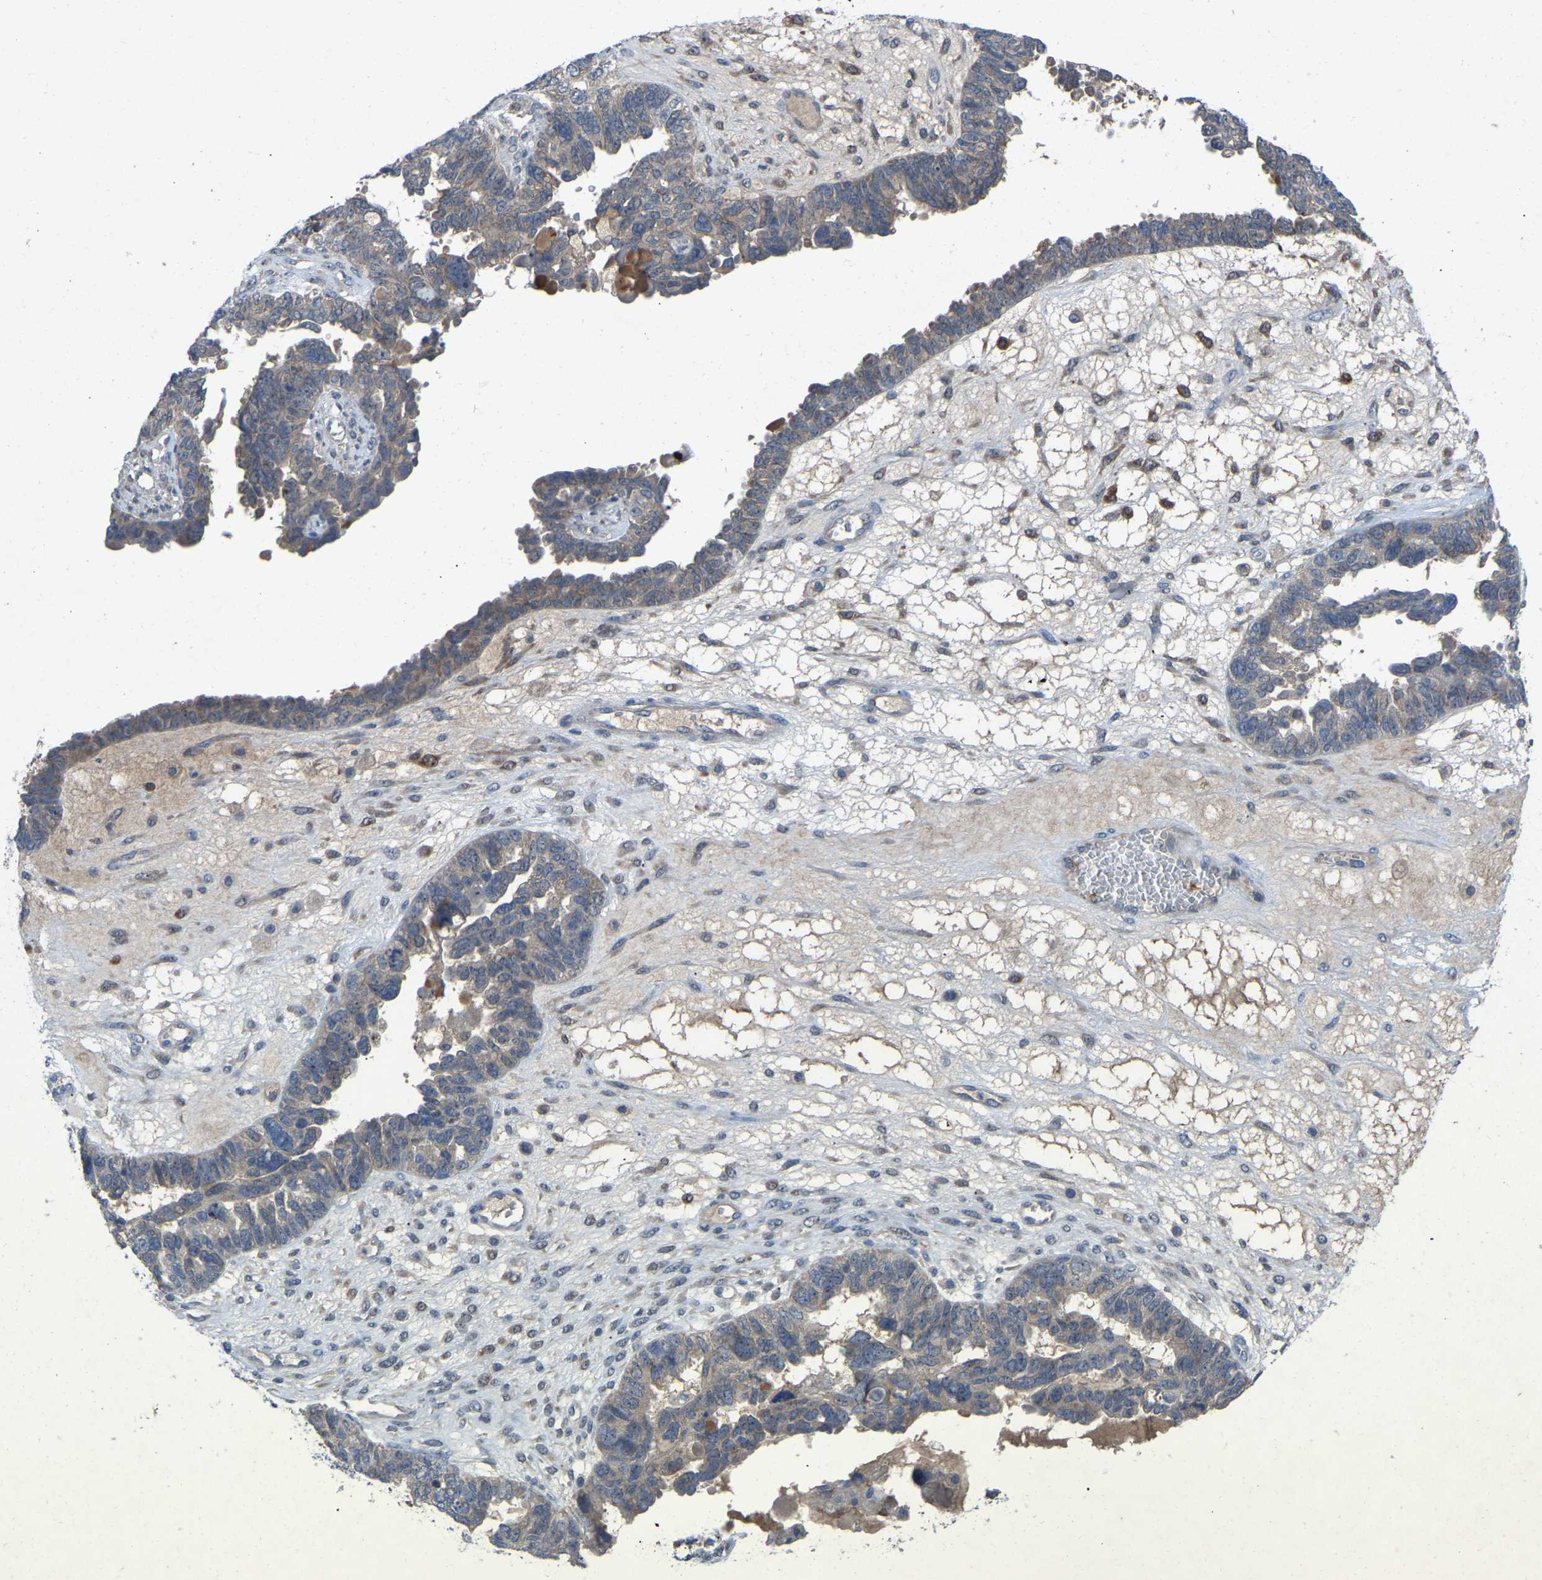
{"staining": {"intensity": "negative", "quantity": "none", "location": "none"}, "tissue": "ovarian cancer", "cell_type": "Tumor cells", "image_type": "cancer", "snomed": [{"axis": "morphology", "description": "Cystadenocarcinoma, serous, NOS"}, {"axis": "topography", "description": "Ovary"}], "caption": "Human ovarian serous cystadenocarcinoma stained for a protein using immunohistochemistry demonstrates no positivity in tumor cells.", "gene": "FHIT", "patient": {"sex": "female", "age": 79}}